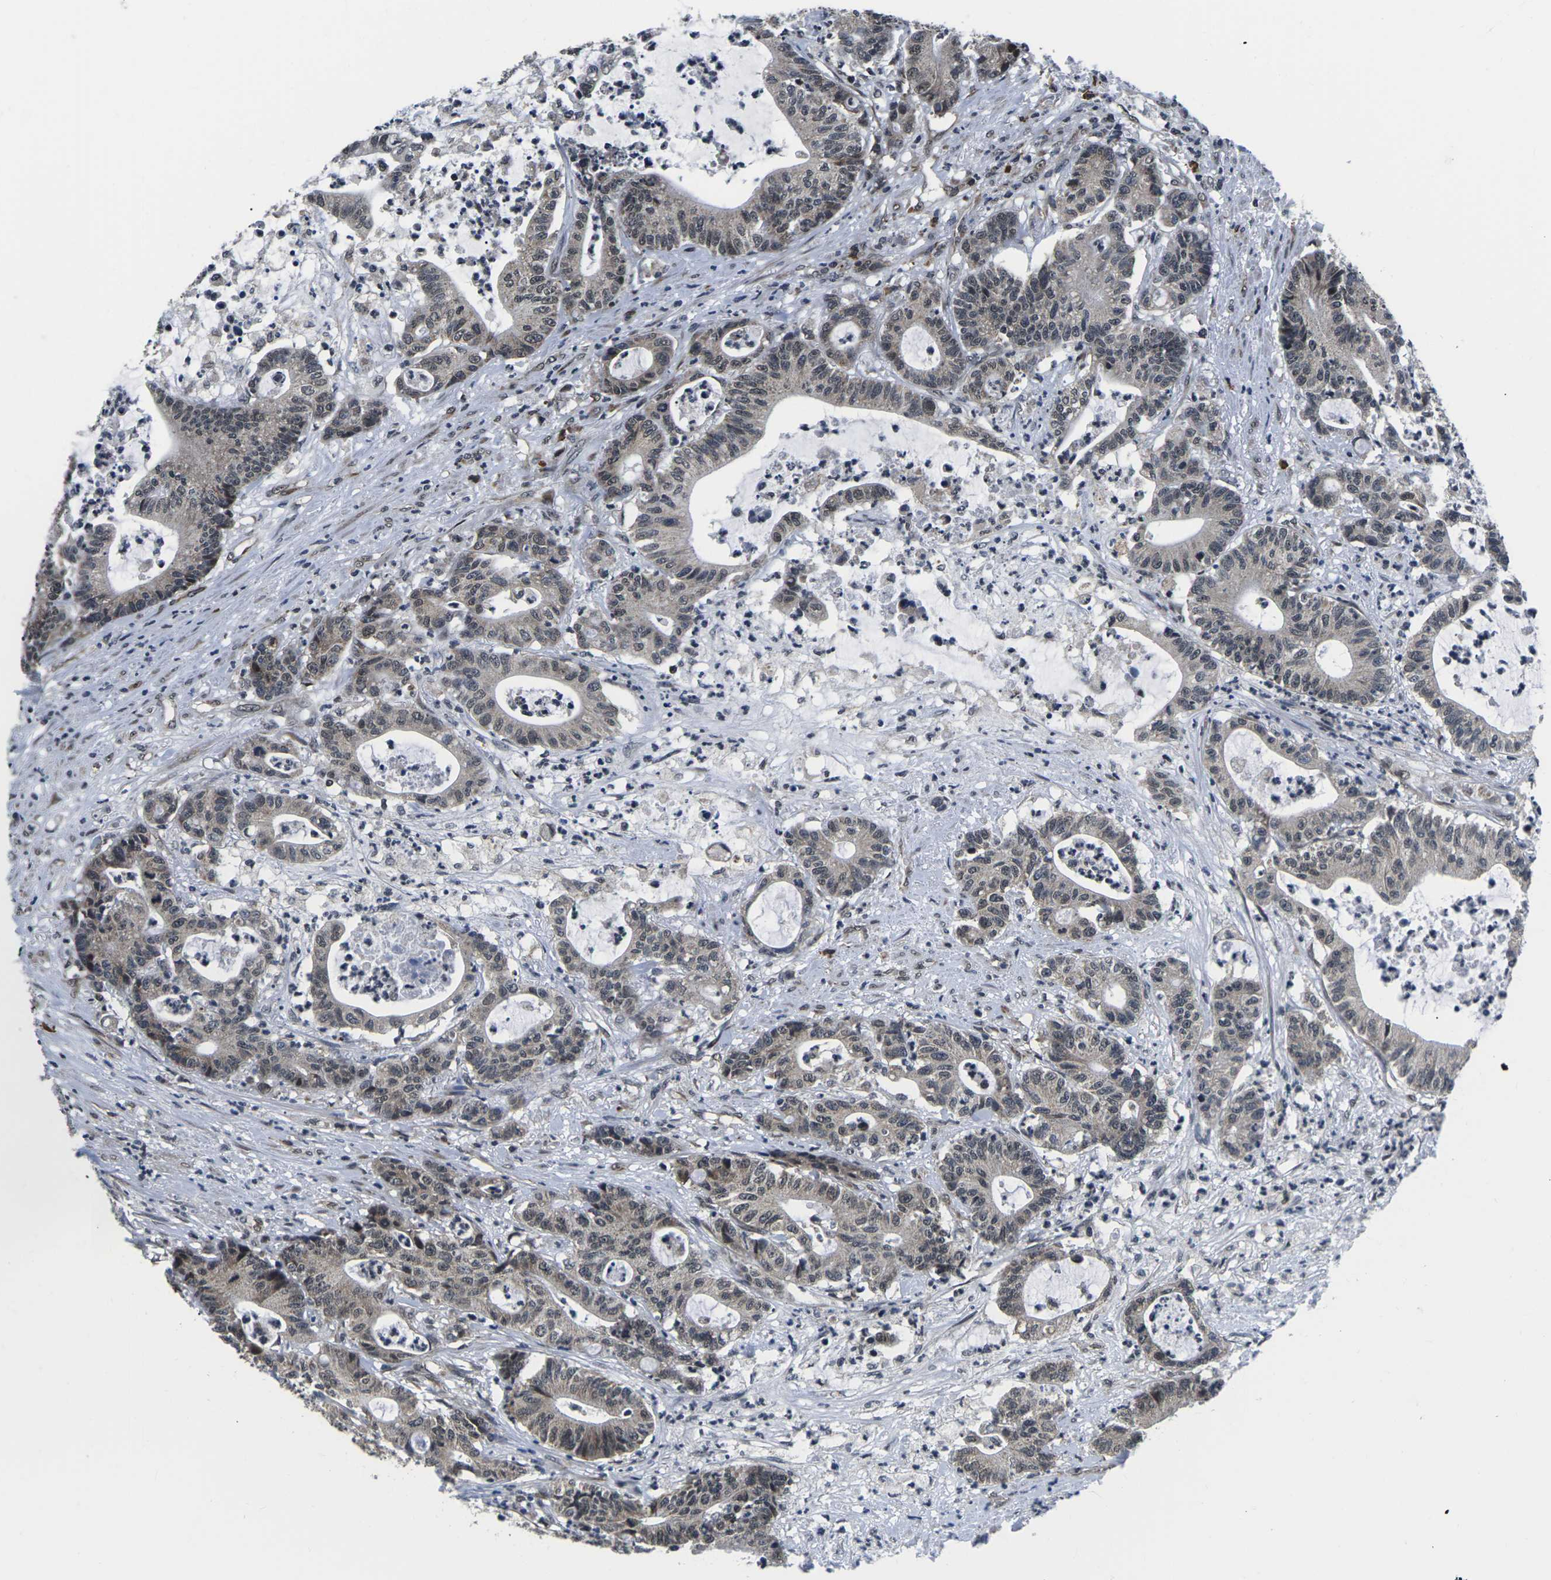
{"staining": {"intensity": "weak", "quantity": "25%-75%", "location": "cytoplasmic/membranous,nuclear"}, "tissue": "colorectal cancer", "cell_type": "Tumor cells", "image_type": "cancer", "snomed": [{"axis": "morphology", "description": "Adenocarcinoma, NOS"}, {"axis": "topography", "description": "Colon"}], "caption": "Brown immunohistochemical staining in human colorectal cancer (adenocarcinoma) exhibits weak cytoplasmic/membranous and nuclear positivity in about 25%-75% of tumor cells.", "gene": "CCNE1", "patient": {"sex": "female", "age": 84}}